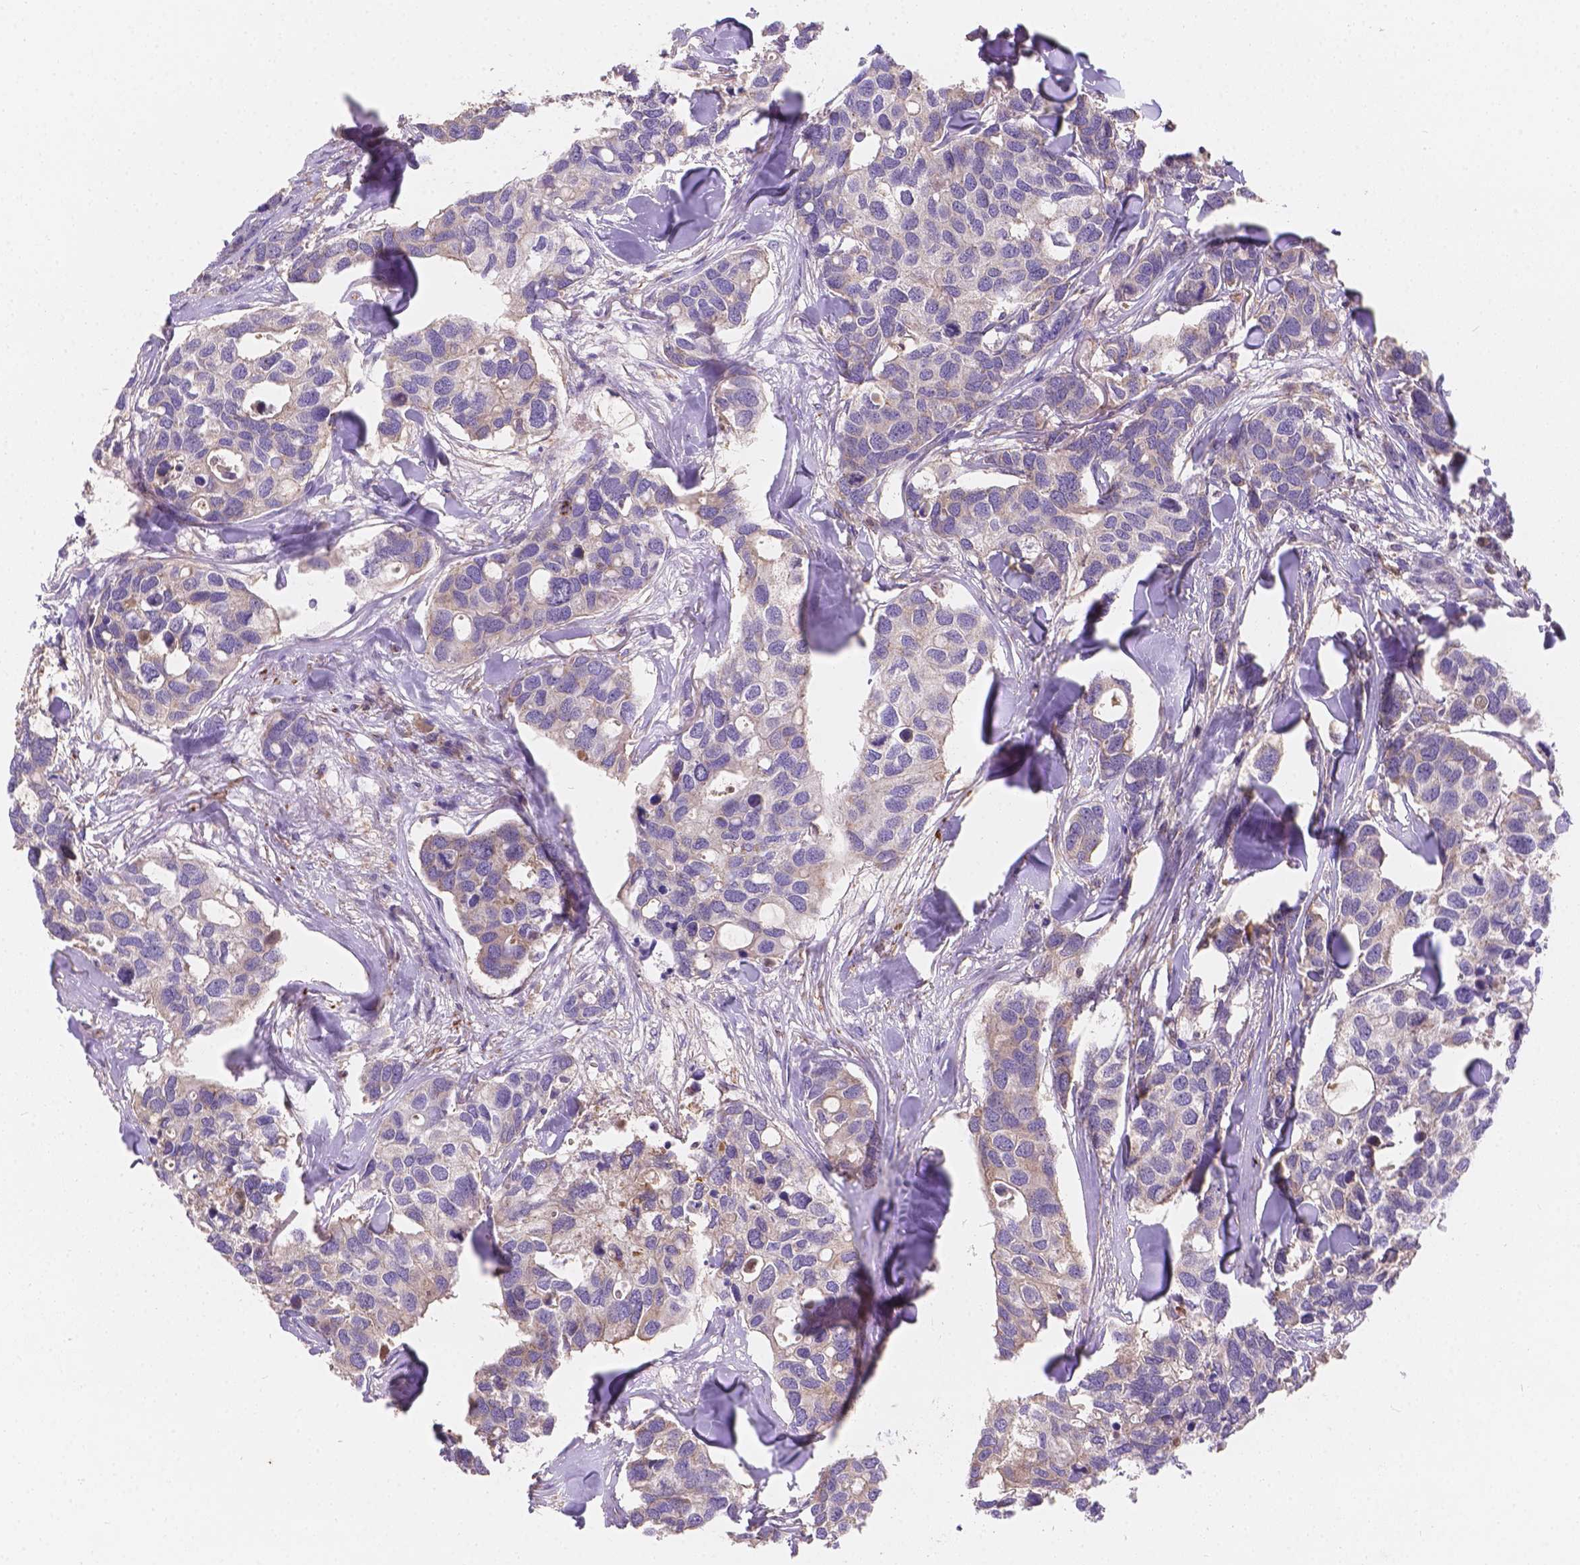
{"staining": {"intensity": "weak", "quantity": "25%-75%", "location": "cytoplasmic/membranous"}, "tissue": "breast cancer", "cell_type": "Tumor cells", "image_type": "cancer", "snomed": [{"axis": "morphology", "description": "Duct carcinoma"}, {"axis": "topography", "description": "Breast"}], "caption": "Breast cancer (intraductal carcinoma) stained for a protein displays weak cytoplasmic/membranous positivity in tumor cells. (DAB (3,3'-diaminobenzidine) = brown stain, brightfield microscopy at high magnification).", "gene": "CDK10", "patient": {"sex": "female", "age": 83}}